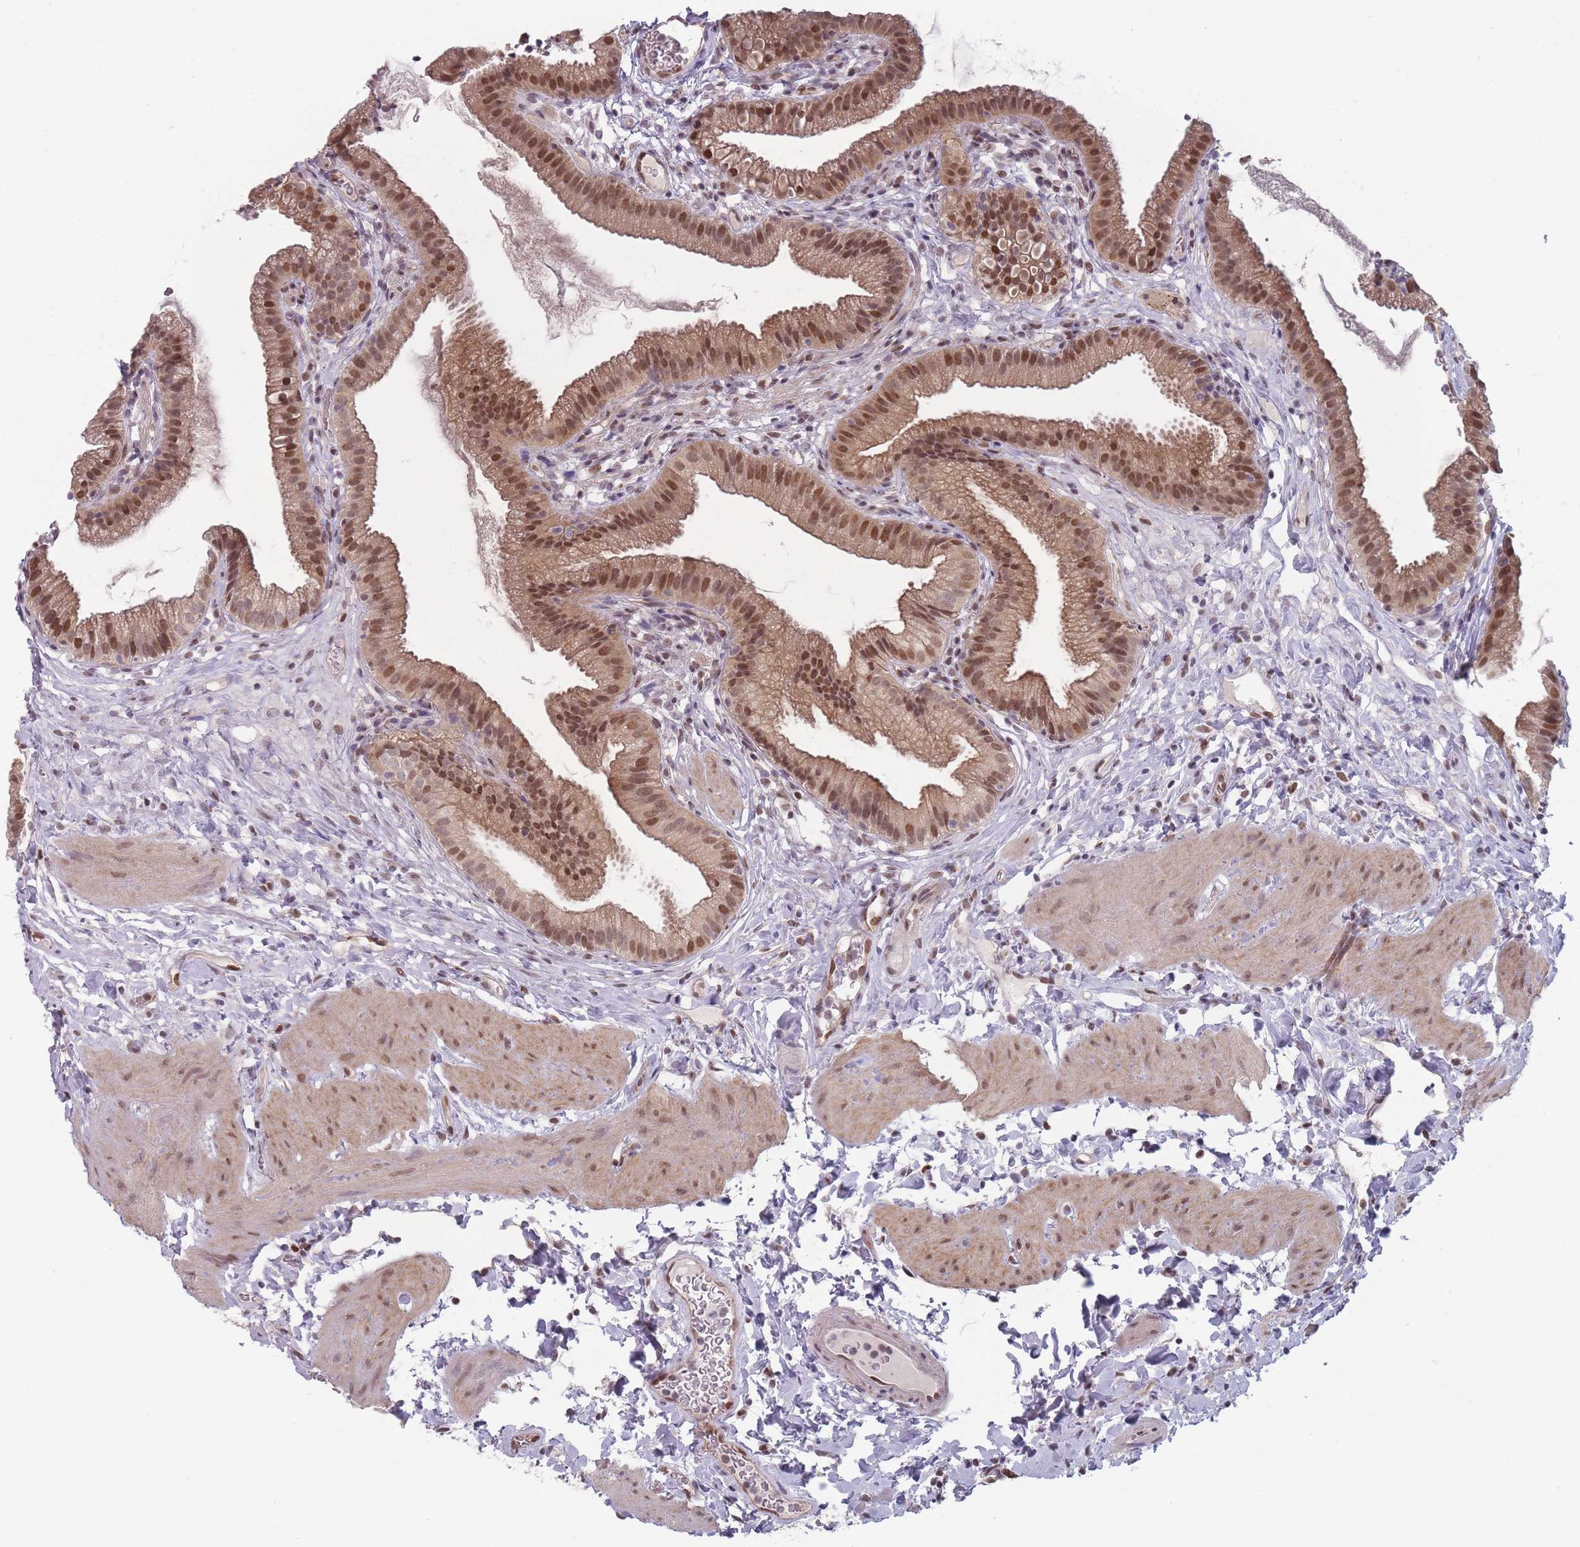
{"staining": {"intensity": "moderate", "quantity": ">75%", "location": "cytoplasmic/membranous,nuclear"}, "tissue": "gallbladder", "cell_type": "Glandular cells", "image_type": "normal", "snomed": [{"axis": "morphology", "description": "Normal tissue, NOS"}, {"axis": "topography", "description": "Gallbladder"}], "caption": "The histopathology image exhibits a brown stain indicating the presence of a protein in the cytoplasmic/membranous,nuclear of glandular cells in gallbladder. The protein is shown in brown color, while the nuclei are stained blue.", "gene": "SH3BGRL2", "patient": {"sex": "female", "age": 46}}